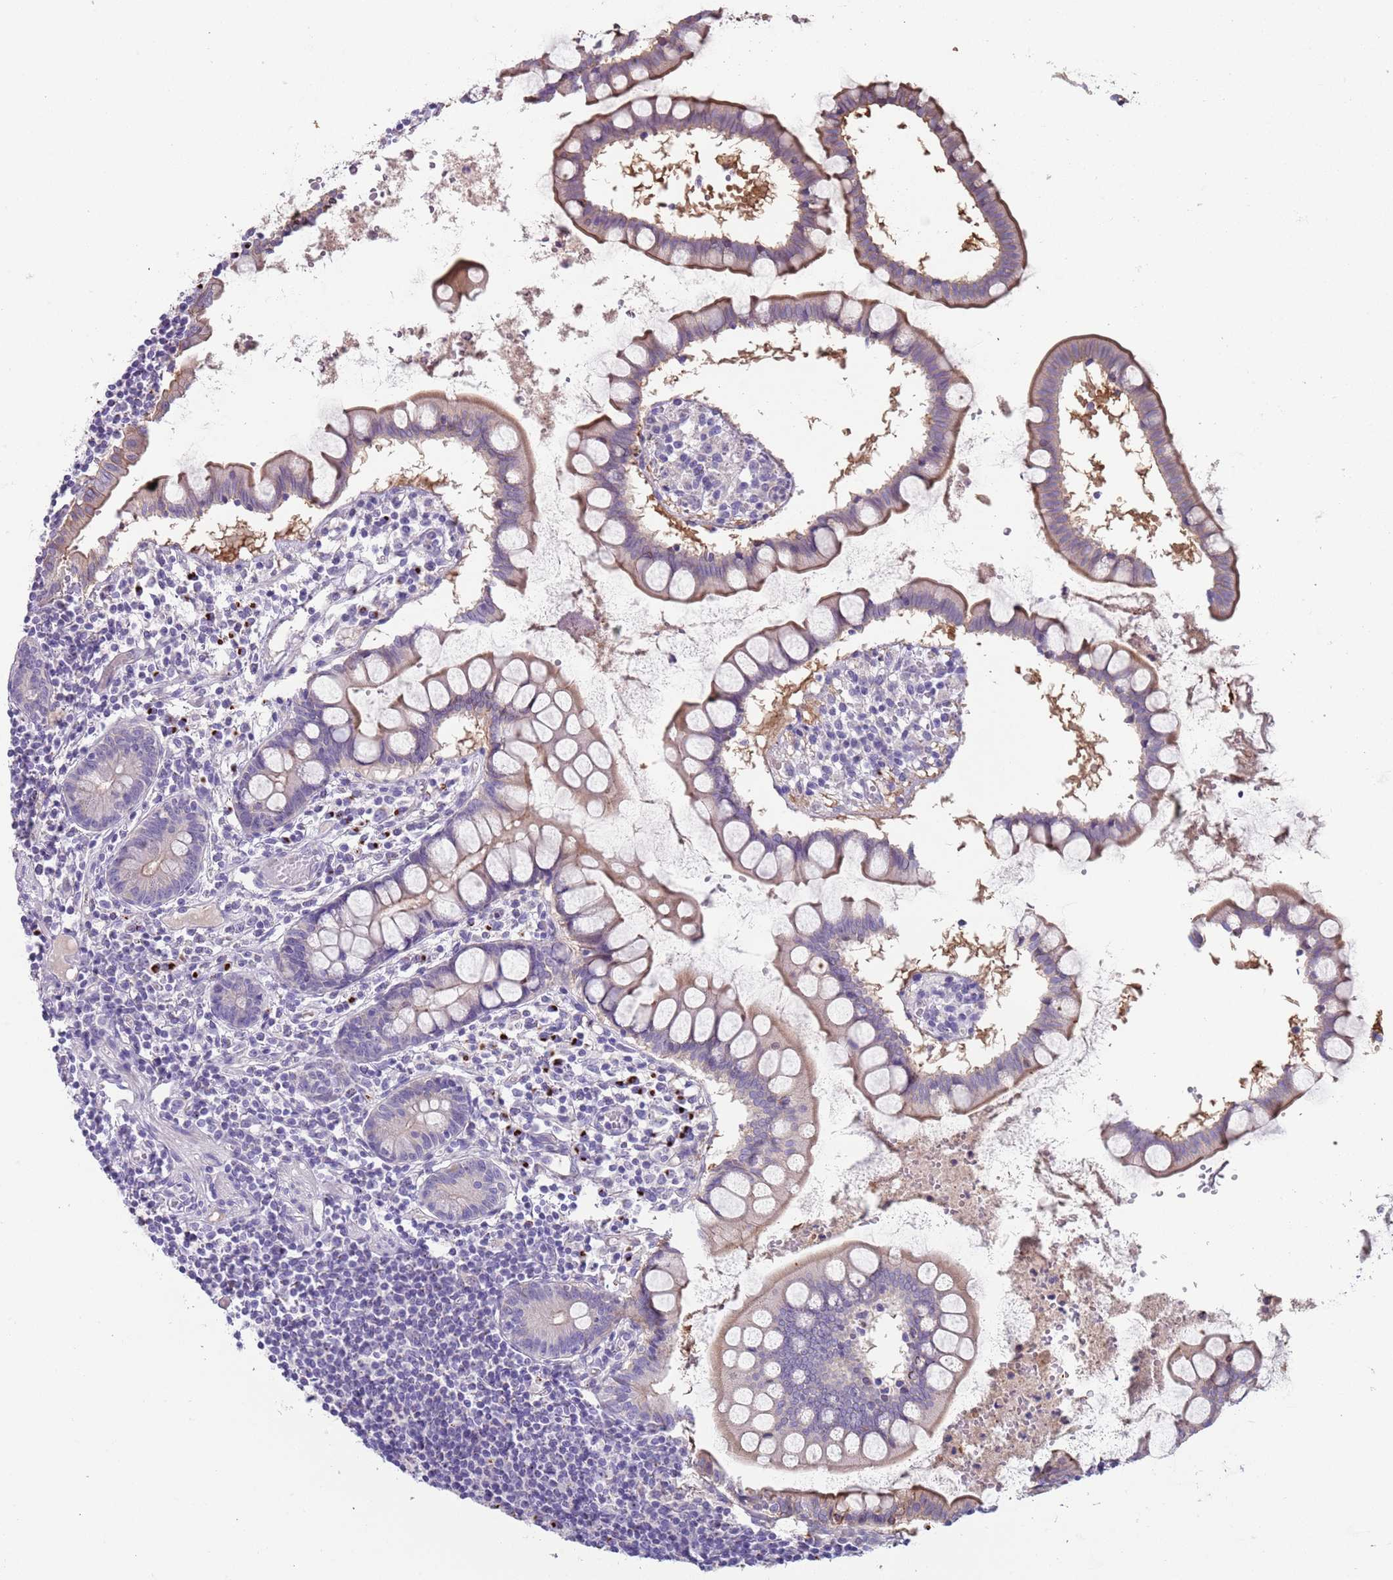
{"staining": {"intensity": "negative", "quantity": "none", "location": "none"}, "tissue": "colon", "cell_type": "Endothelial cells", "image_type": "normal", "snomed": [{"axis": "morphology", "description": "Normal tissue, NOS"}, {"axis": "morphology", "description": "Adenocarcinoma, NOS"}, {"axis": "topography", "description": "Colon"}], "caption": "An image of human colon is negative for staining in endothelial cells. (DAB (3,3'-diaminobenzidine) immunohistochemistry visualized using brightfield microscopy, high magnification).", "gene": "C2CD3", "patient": {"sex": "female", "age": 55}}